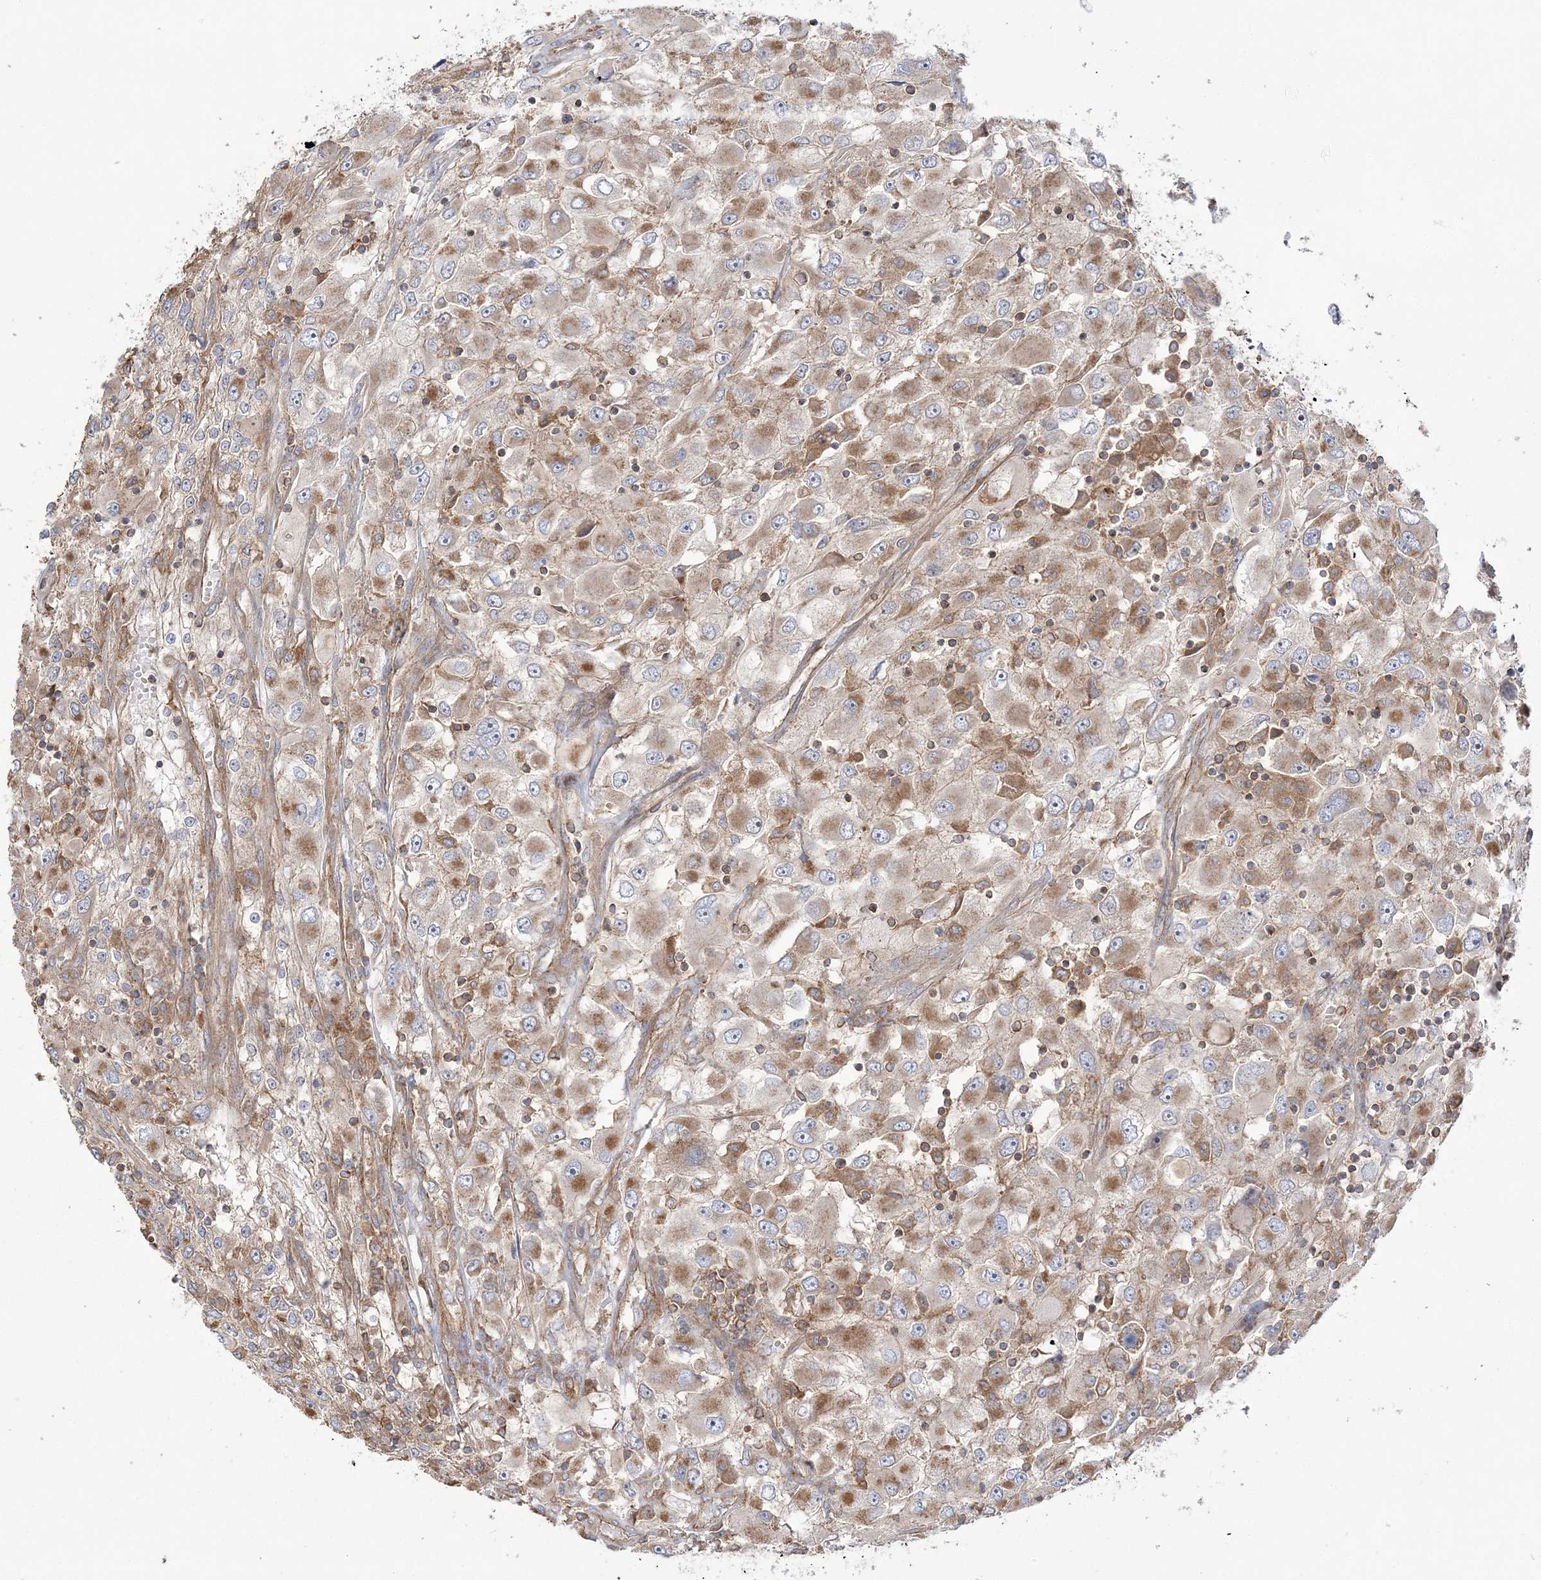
{"staining": {"intensity": "moderate", "quantity": "25%-75%", "location": "cytoplasmic/membranous"}, "tissue": "renal cancer", "cell_type": "Tumor cells", "image_type": "cancer", "snomed": [{"axis": "morphology", "description": "Adenocarcinoma, NOS"}, {"axis": "topography", "description": "Kidney"}], "caption": "Human renal cancer (adenocarcinoma) stained with a brown dye exhibits moderate cytoplasmic/membranous positive positivity in about 25%-75% of tumor cells.", "gene": "TBC1D5", "patient": {"sex": "female", "age": 52}}